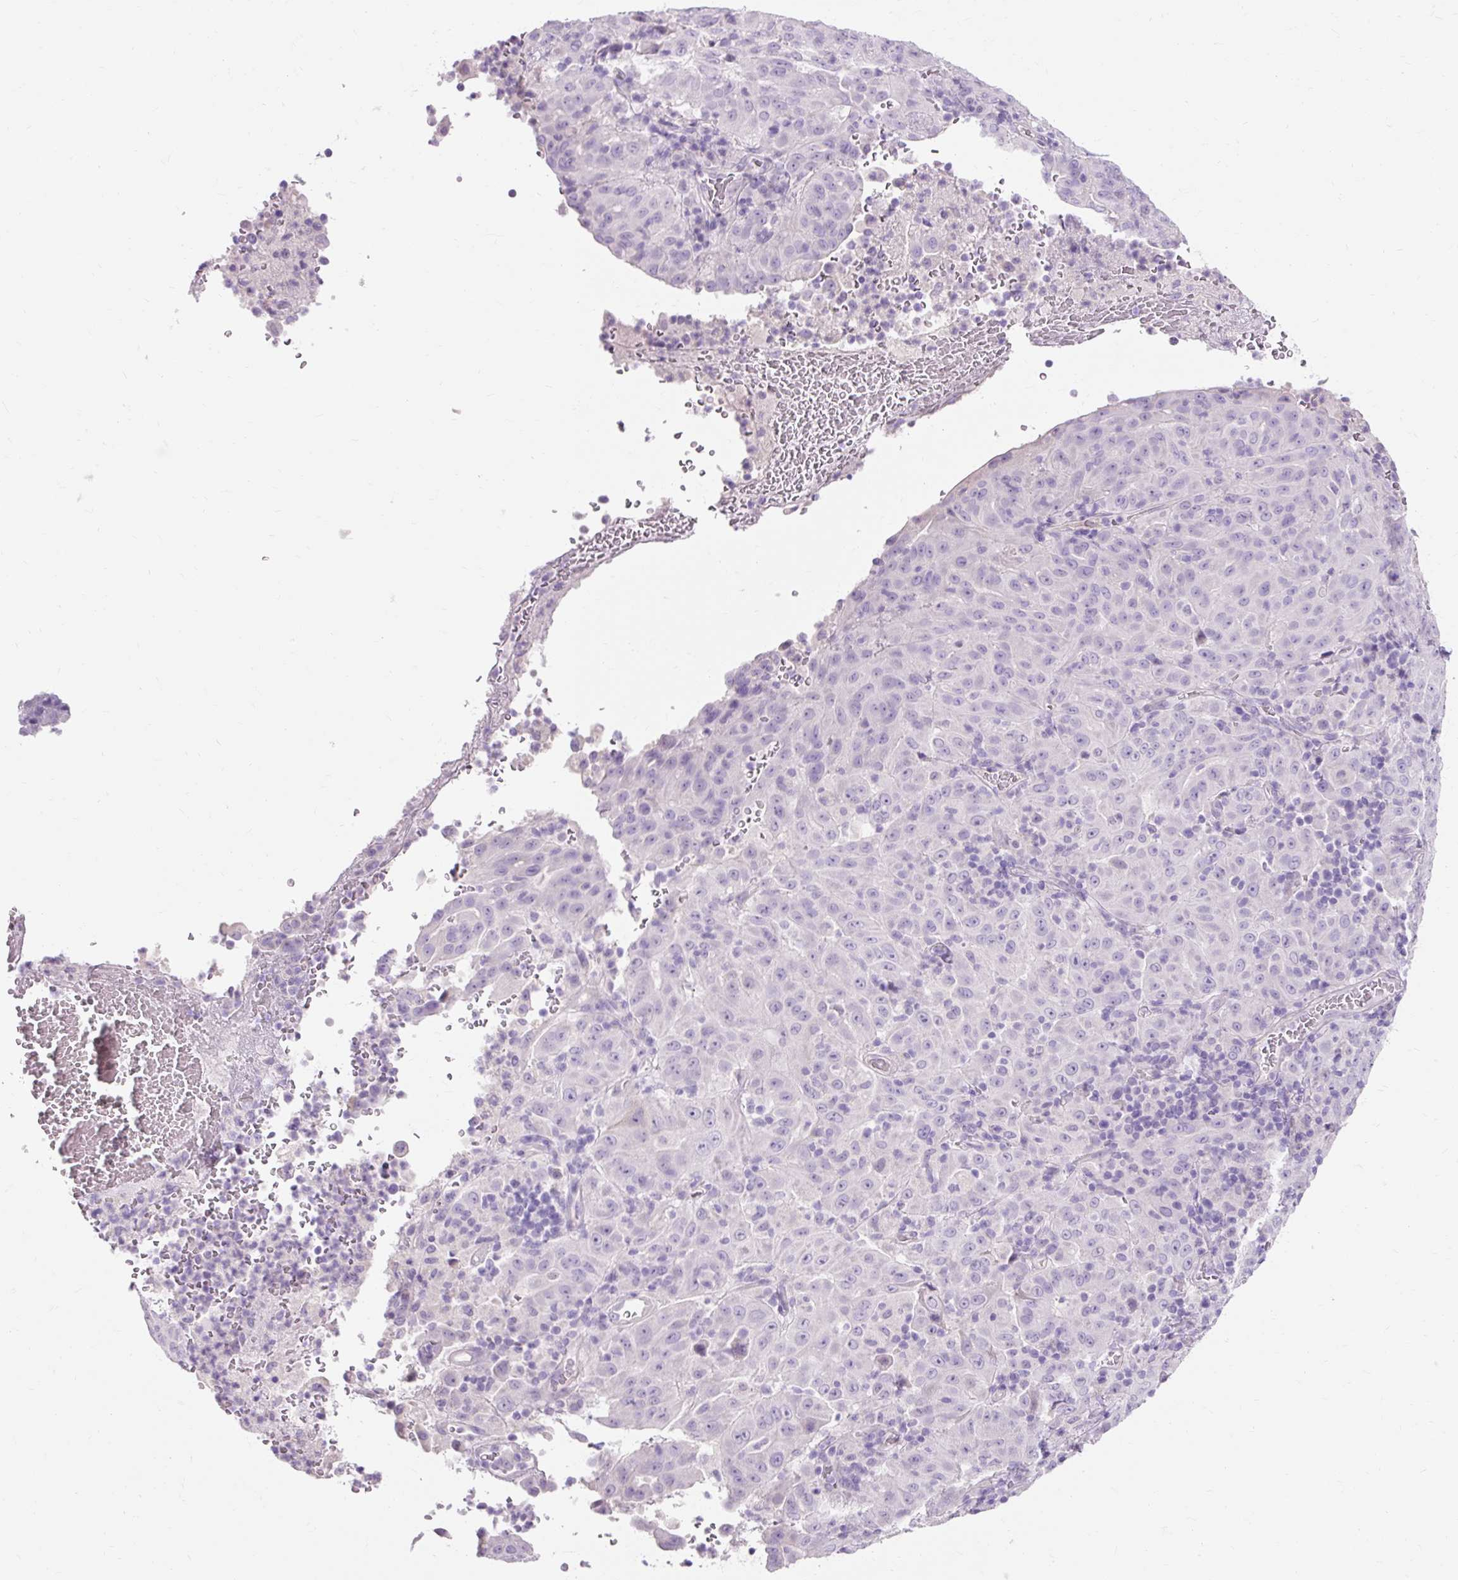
{"staining": {"intensity": "negative", "quantity": "none", "location": "none"}, "tissue": "pancreatic cancer", "cell_type": "Tumor cells", "image_type": "cancer", "snomed": [{"axis": "morphology", "description": "Adenocarcinoma, NOS"}, {"axis": "topography", "description": "Pancreas"}], "caption": "The immunohistochemistry (IHC) image has no significant positivity in tumor cells of pancreatic adenocarcinoma tissue.", "gene": "TMEM213", "patient": {"sex": "male", "age": 63}}